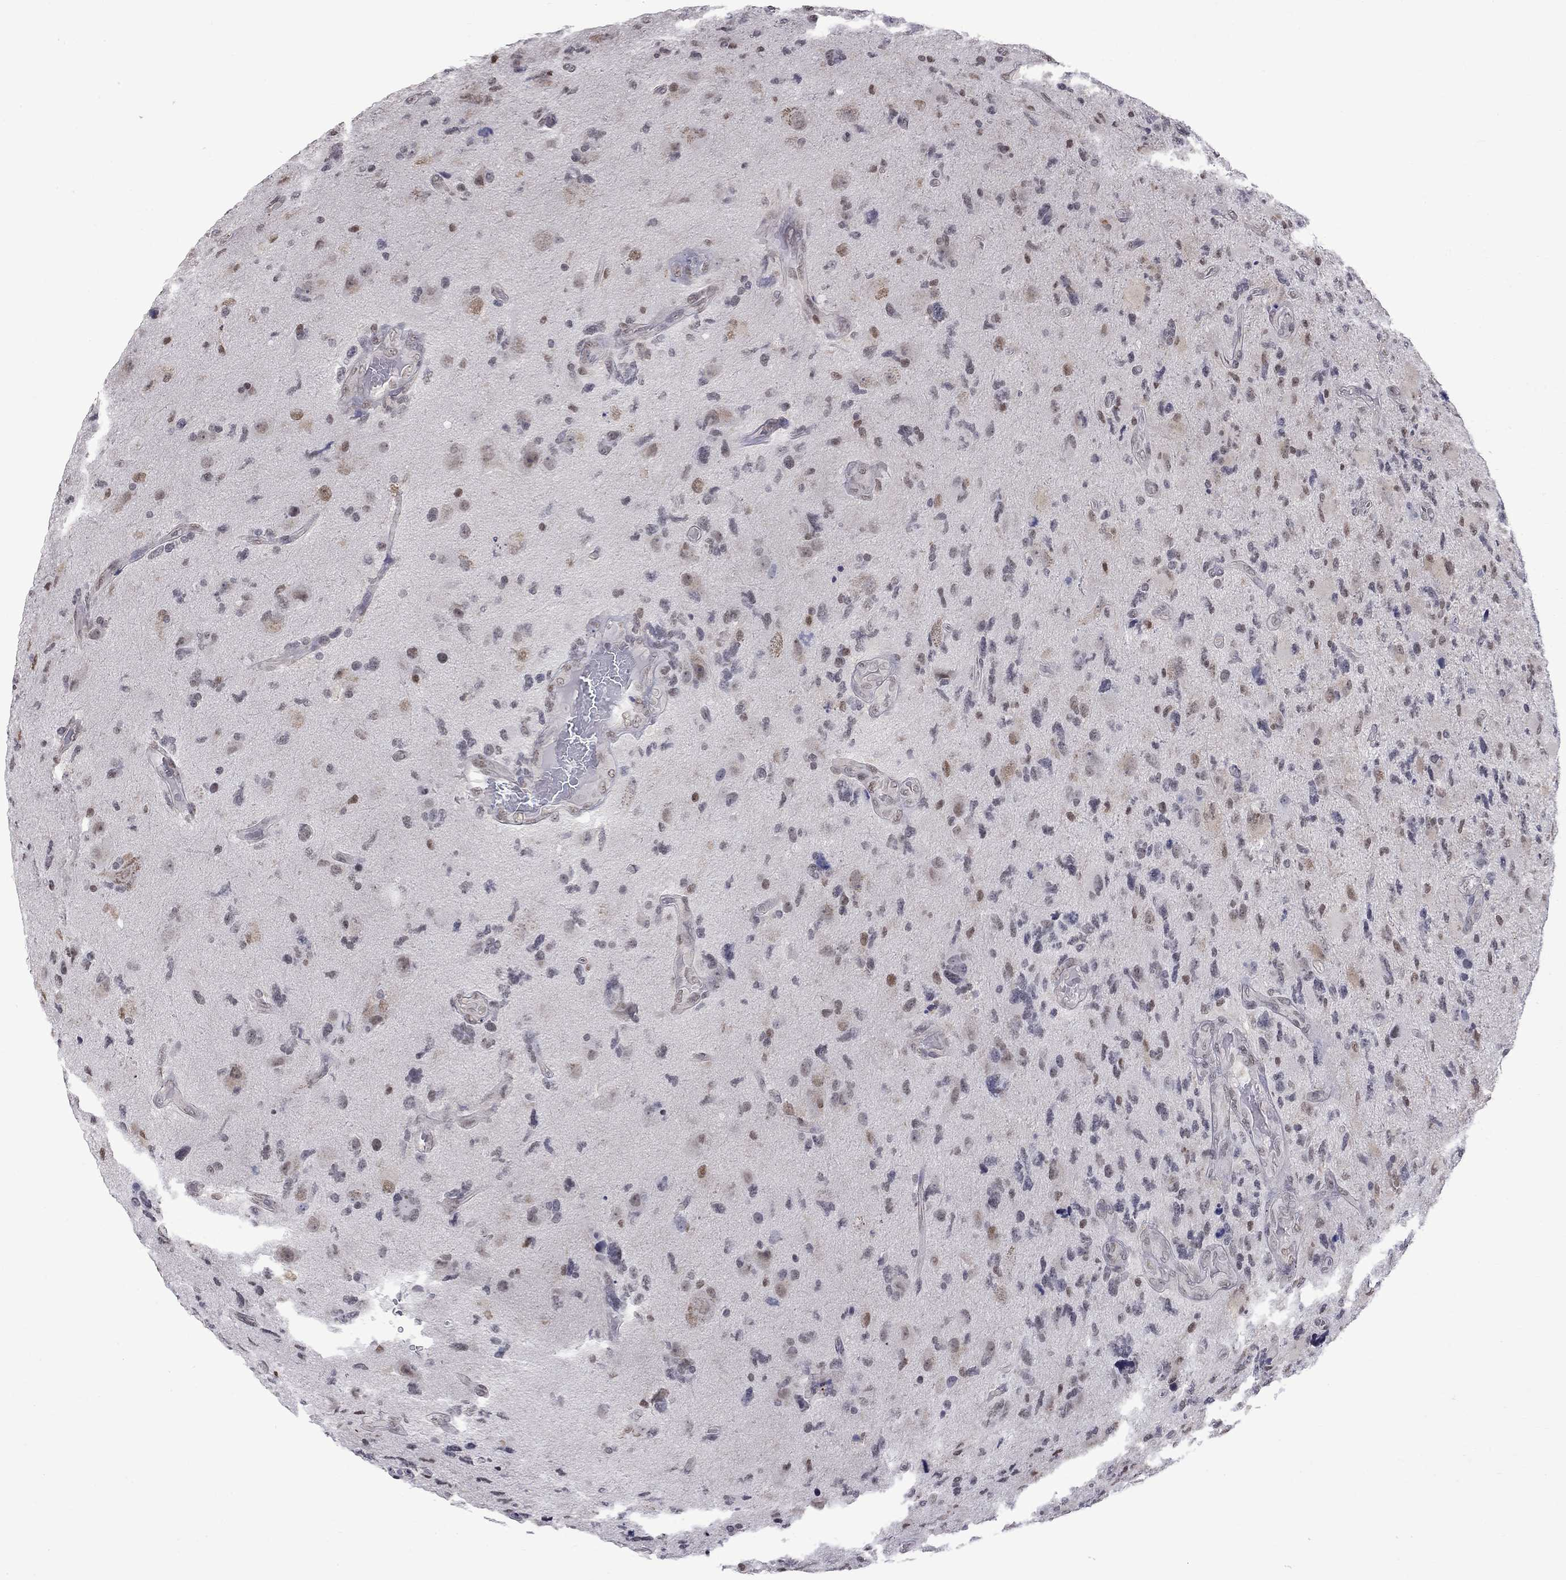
{"staining": {"intensity": "weak", "quantity": "<25%", "location": "nuclear"}, "tissue": "glioma", "cell_type": "Tumor cells", "image_type": "cancer", "snomed": [{"axis": "morphology", "description": "Glioma, malignant, High grade"}, {"axis": "topography", "description": "Cerebral cortex"}], "caption": "Immunohistochemistry (IHC) of human glioma exhibits no expression in tumor cells.", "gene": "RFWD3", "patient": {"sex": "male", "age": 70}}